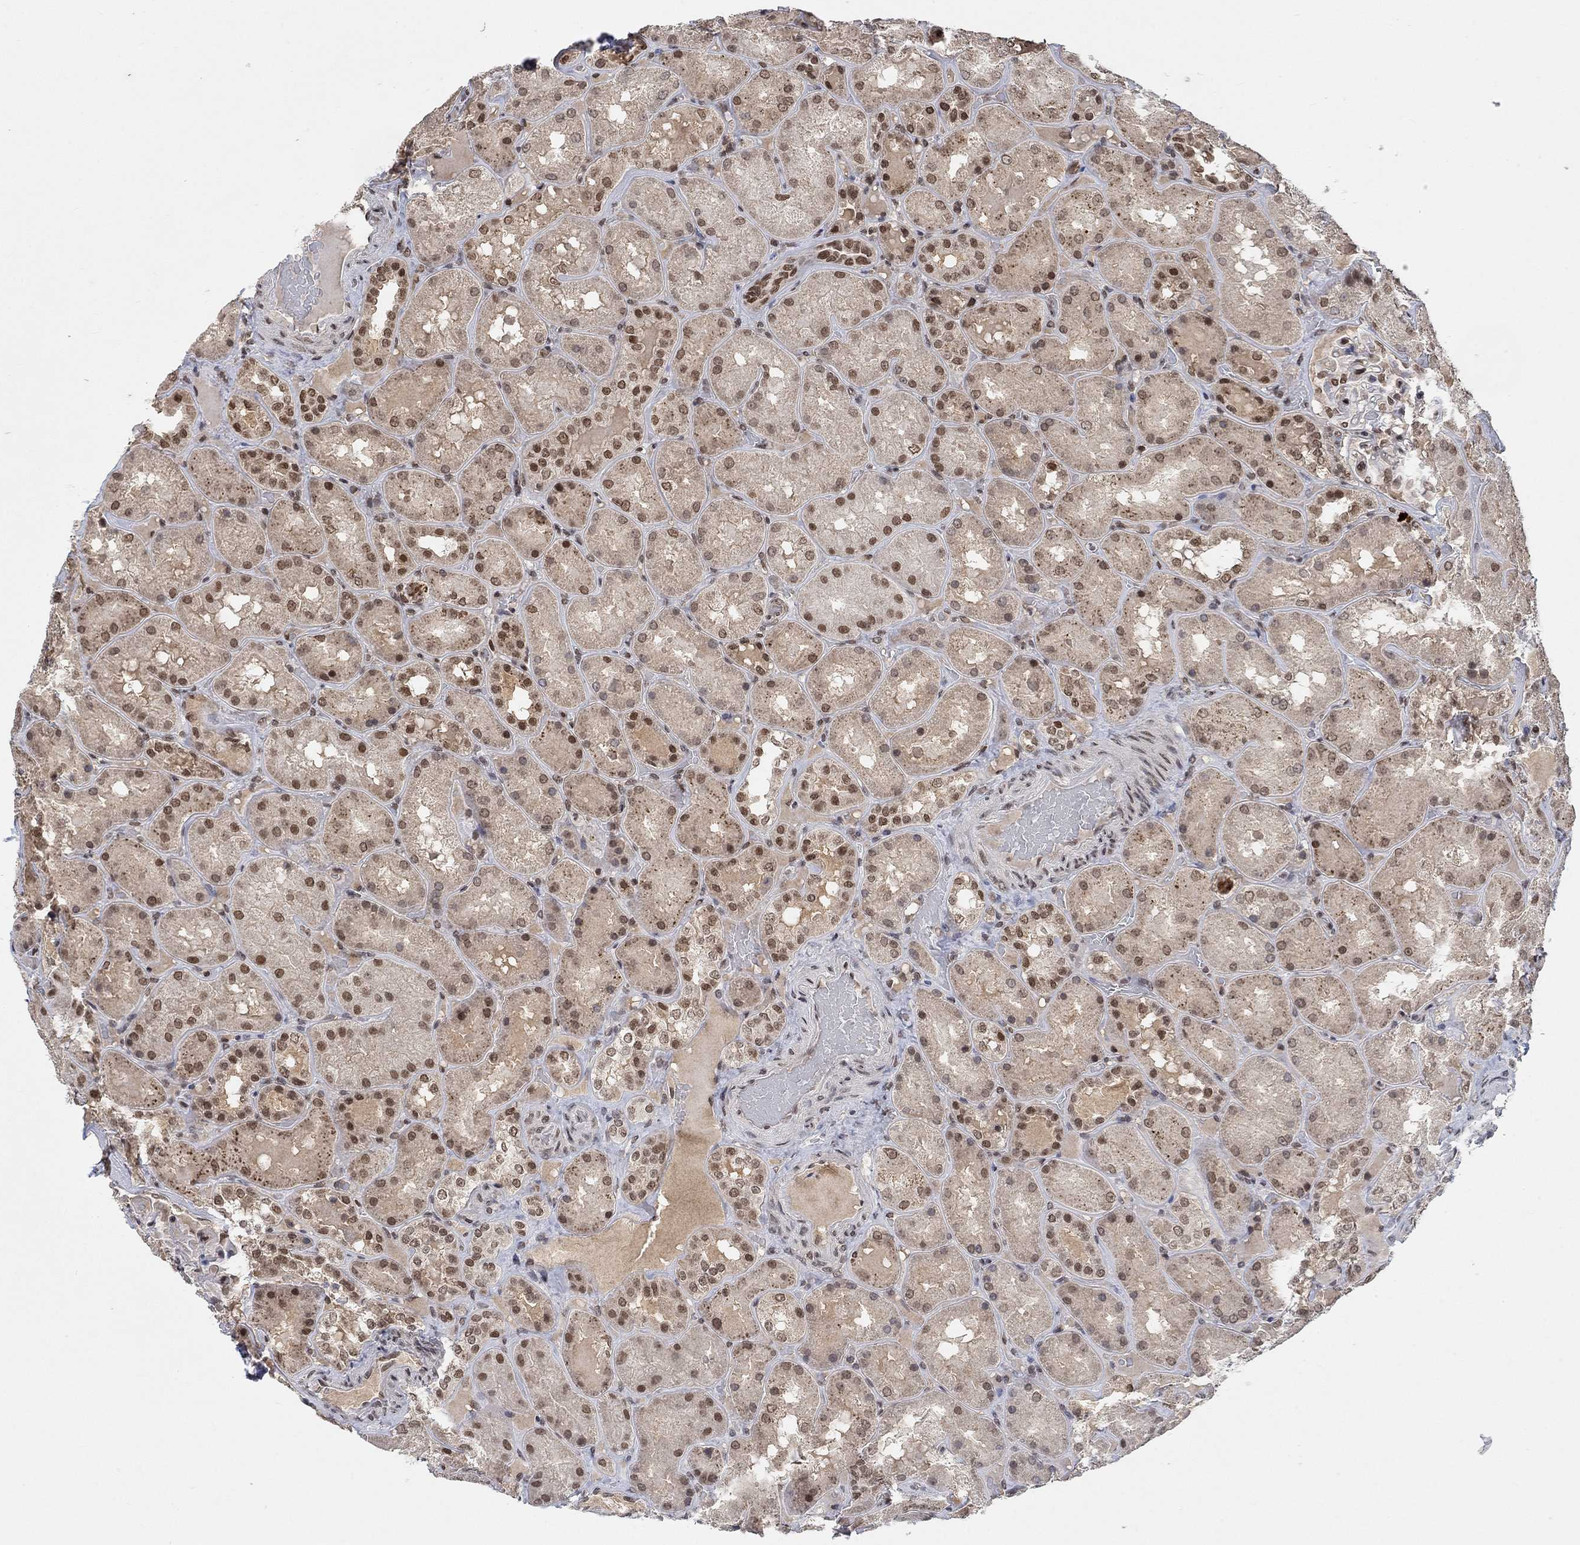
{"staining": {"intensity": "strong", "quantity": "<25%", "location": "nuclear"}, "tissue": "kidney", "cell_type": "Cells in glomeruli", "image_type": "normal", "snomed": [{"axis": "morphology", "description": "Normal tissue, NOS"}, {"axis": "topography", "description": "Kidney"}], "caption": "The micrograph displays immunohistochemical staining of unremarkable kidney. There is strong nuclear staining is appreciated in approximately <25% of cells in glomeruli. The staining was performed using DAB to visualize the protein expression in brown, while the nuclei were stained in blue with hematoxylin (Magnification: 20x).", "gene": "THAP8", "patient": {"sex": "male", "age": 73}}